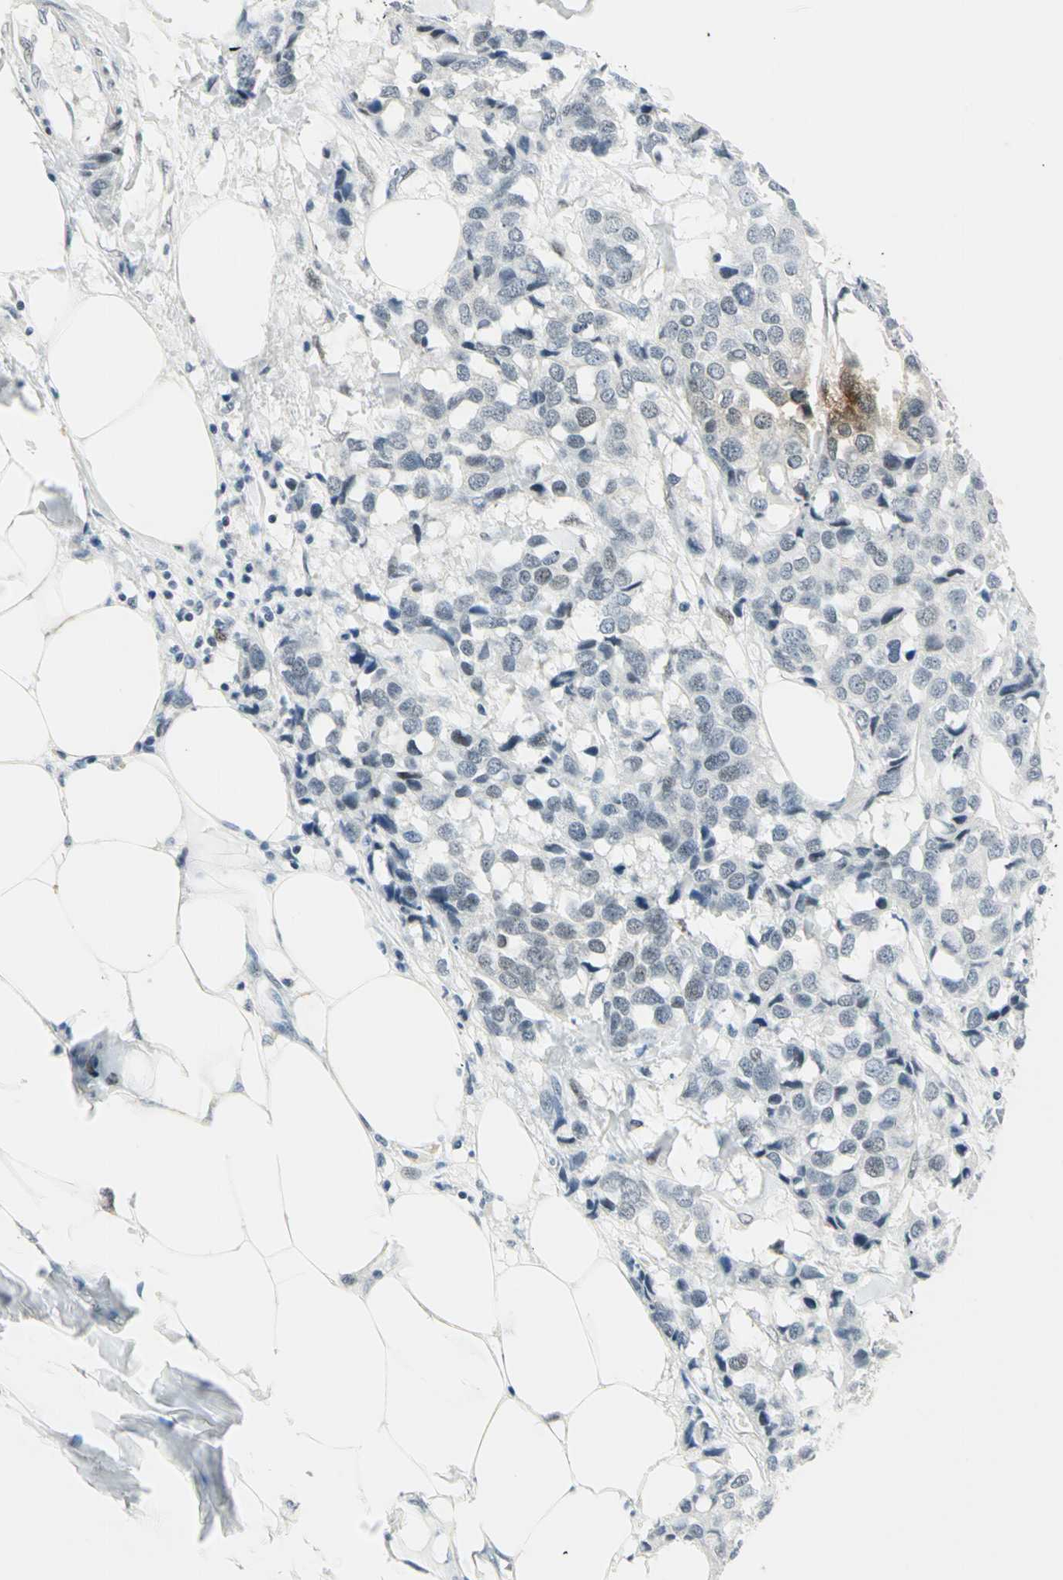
{"staining": {"intensity": "negative", "quantity": "none", "location": "none"}, "tissue": "breast cancer", "cell_type": "Tumor cells", "image_type": "cancer", "snomed": [{"axis": "morphology", "description": "Duct carcinoma"}, {"axis": "topography", "description": "Breast"}], "caption": "This is a micrograph of IHC staining of intraductal carcinoma (breast), which shows no positivity in tumor cells. Nuclei are stained in blue.", "gene": "MEIS2", "patient": {"sex": "female", "age": 80}}